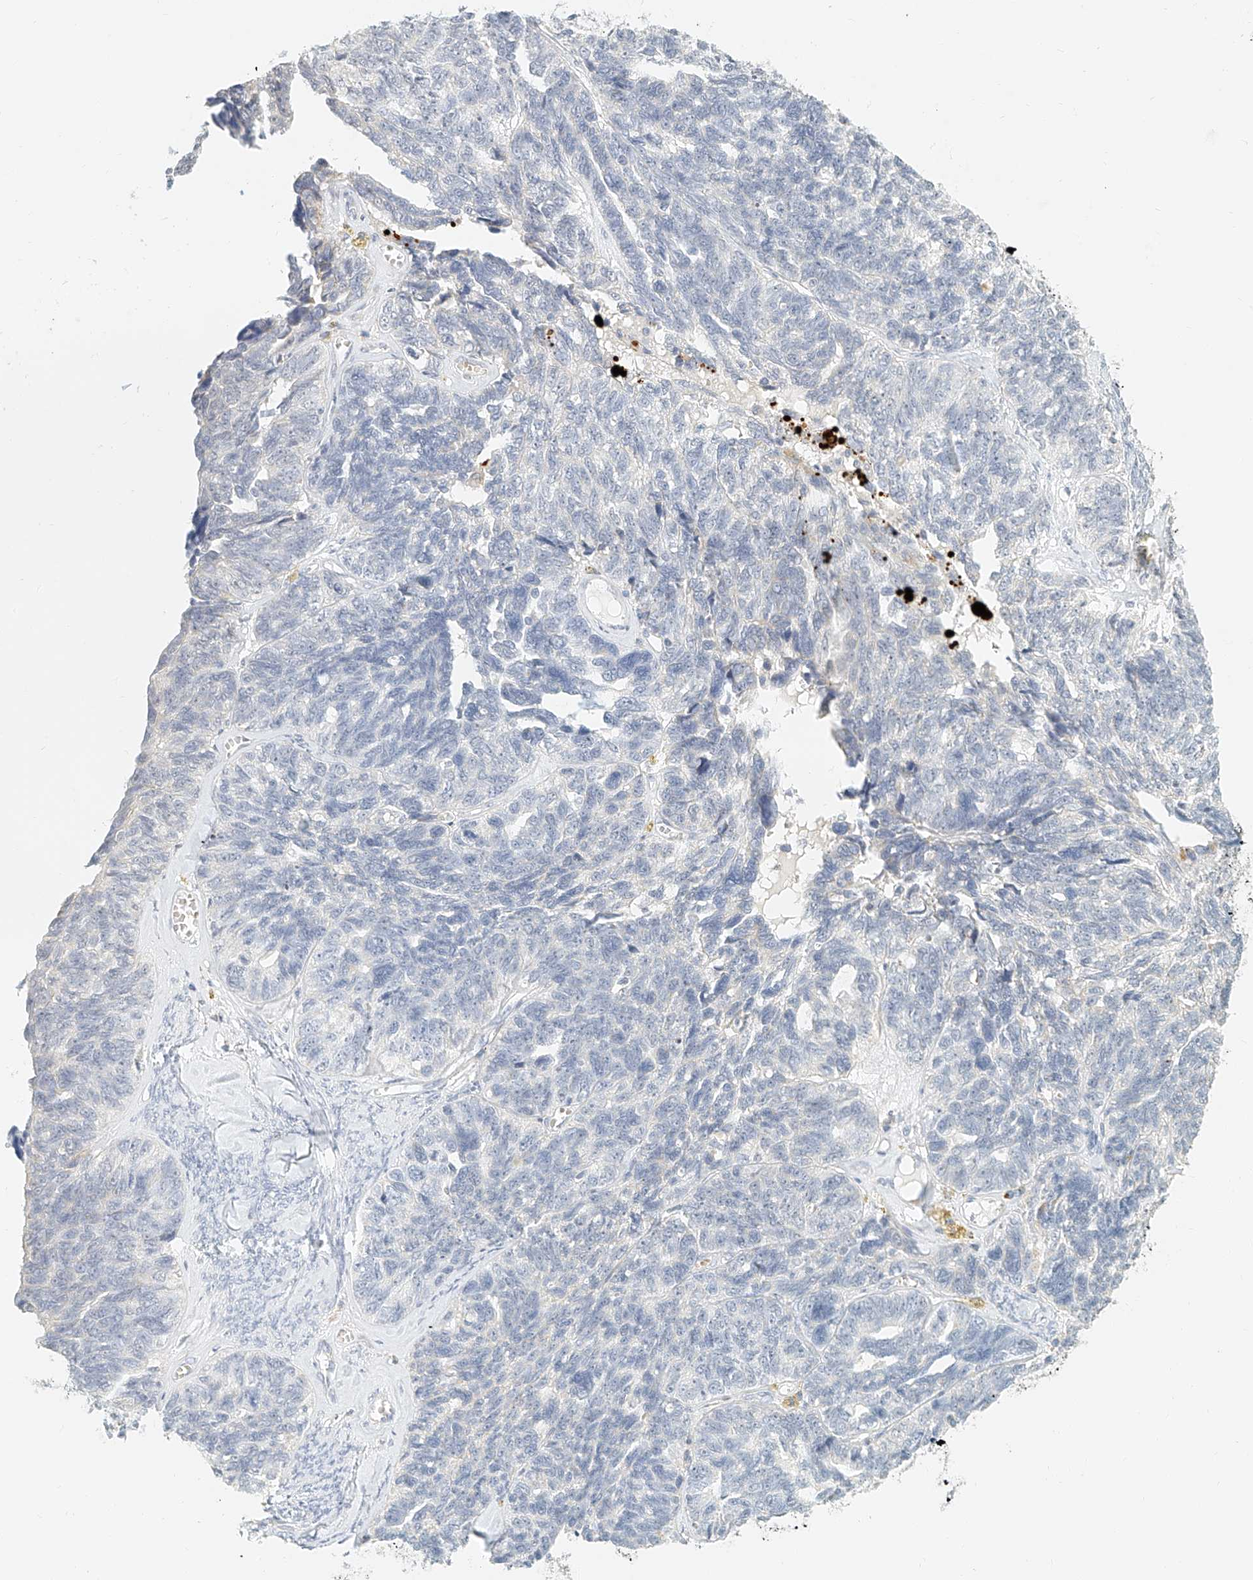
{"staining": {"intensity": "negative", "quantity": "none", "location": "none"}, "tissue": "ovarian cancer", "cell_type": "Tumor cells", "image_type": "cancer", "snomed": [{"axis": "morphology", "description": "Cystadenocarcinoma, serous, NOS"}, {"axis": "topography", "description": "Ovary"}], "caption": "The image reveals no staining of tumor cells in ovarian serous cystadenocarcinoma. (Brightfield microscopy of DAB (3,3'-diaminobenzidine) immunohistochemistry (IHC) at high magnification).", "gene": "CXorf58", "patient": {"sex": "female", "age": 79}}